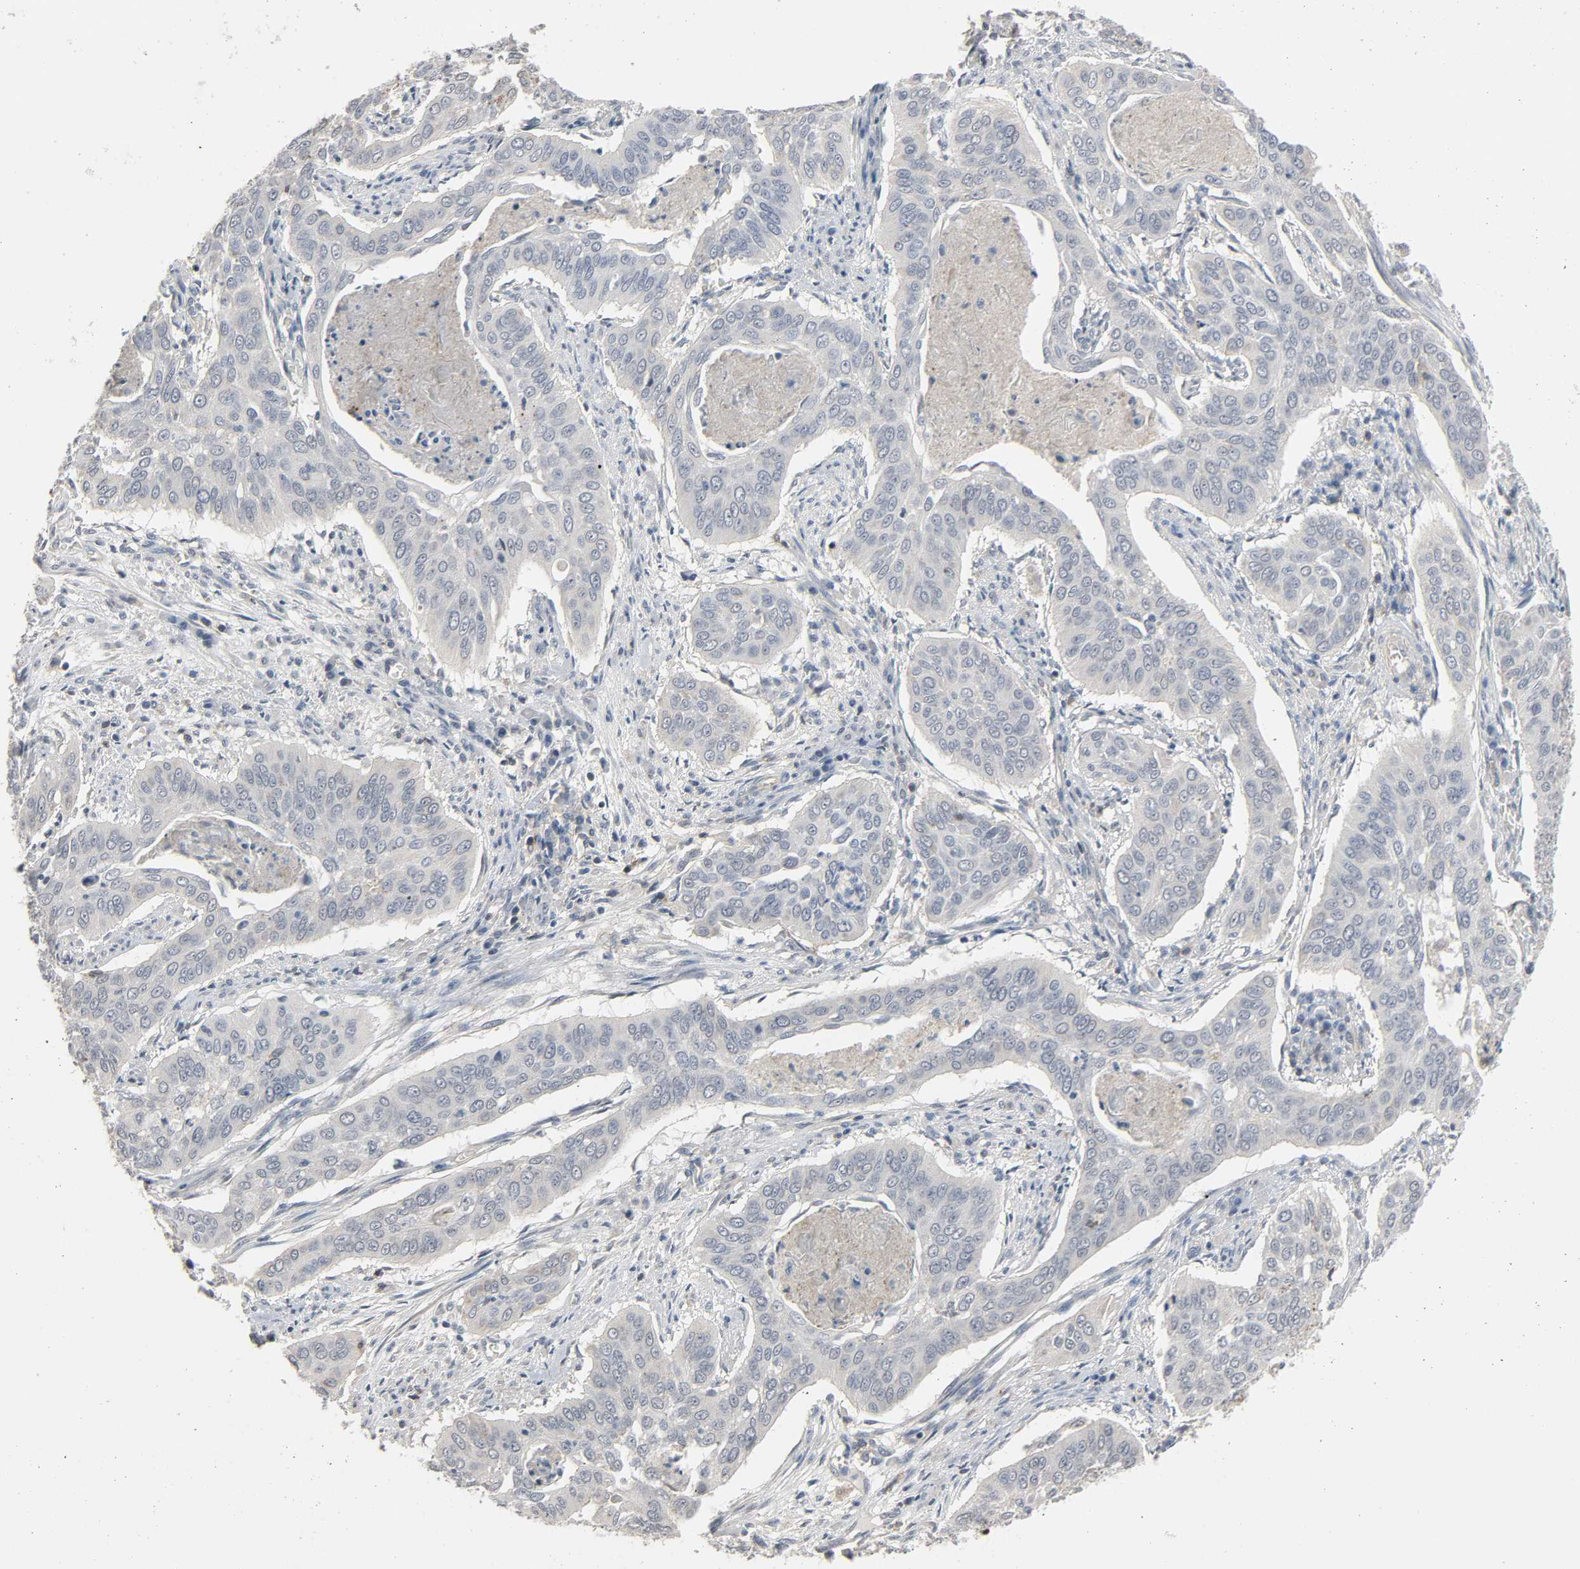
{"staining": {"intensity": "weak", "quantity": "<25%", "location": "cytoplasmic/membranous"}, "tissue": "cervical cancer", "cell_type": "Tumor cells", "image_type": "cancer", "snomed": [{"axis": "morphology", "description": "Squamous cell carcinoma, NOS"}, {"axis": "topography", "description": "Cervix"}], "caption": "Tumor cells show no significant positivity in cervical cancer. Brightfield microscopy of immunohistochemistry stained with DAB (3,3'-diaminobenzidine) (brown) and hematoxylin (blue), captured at high magnification.", "gene": "CD4", "patient": {"sex": "female", "age": 39}}